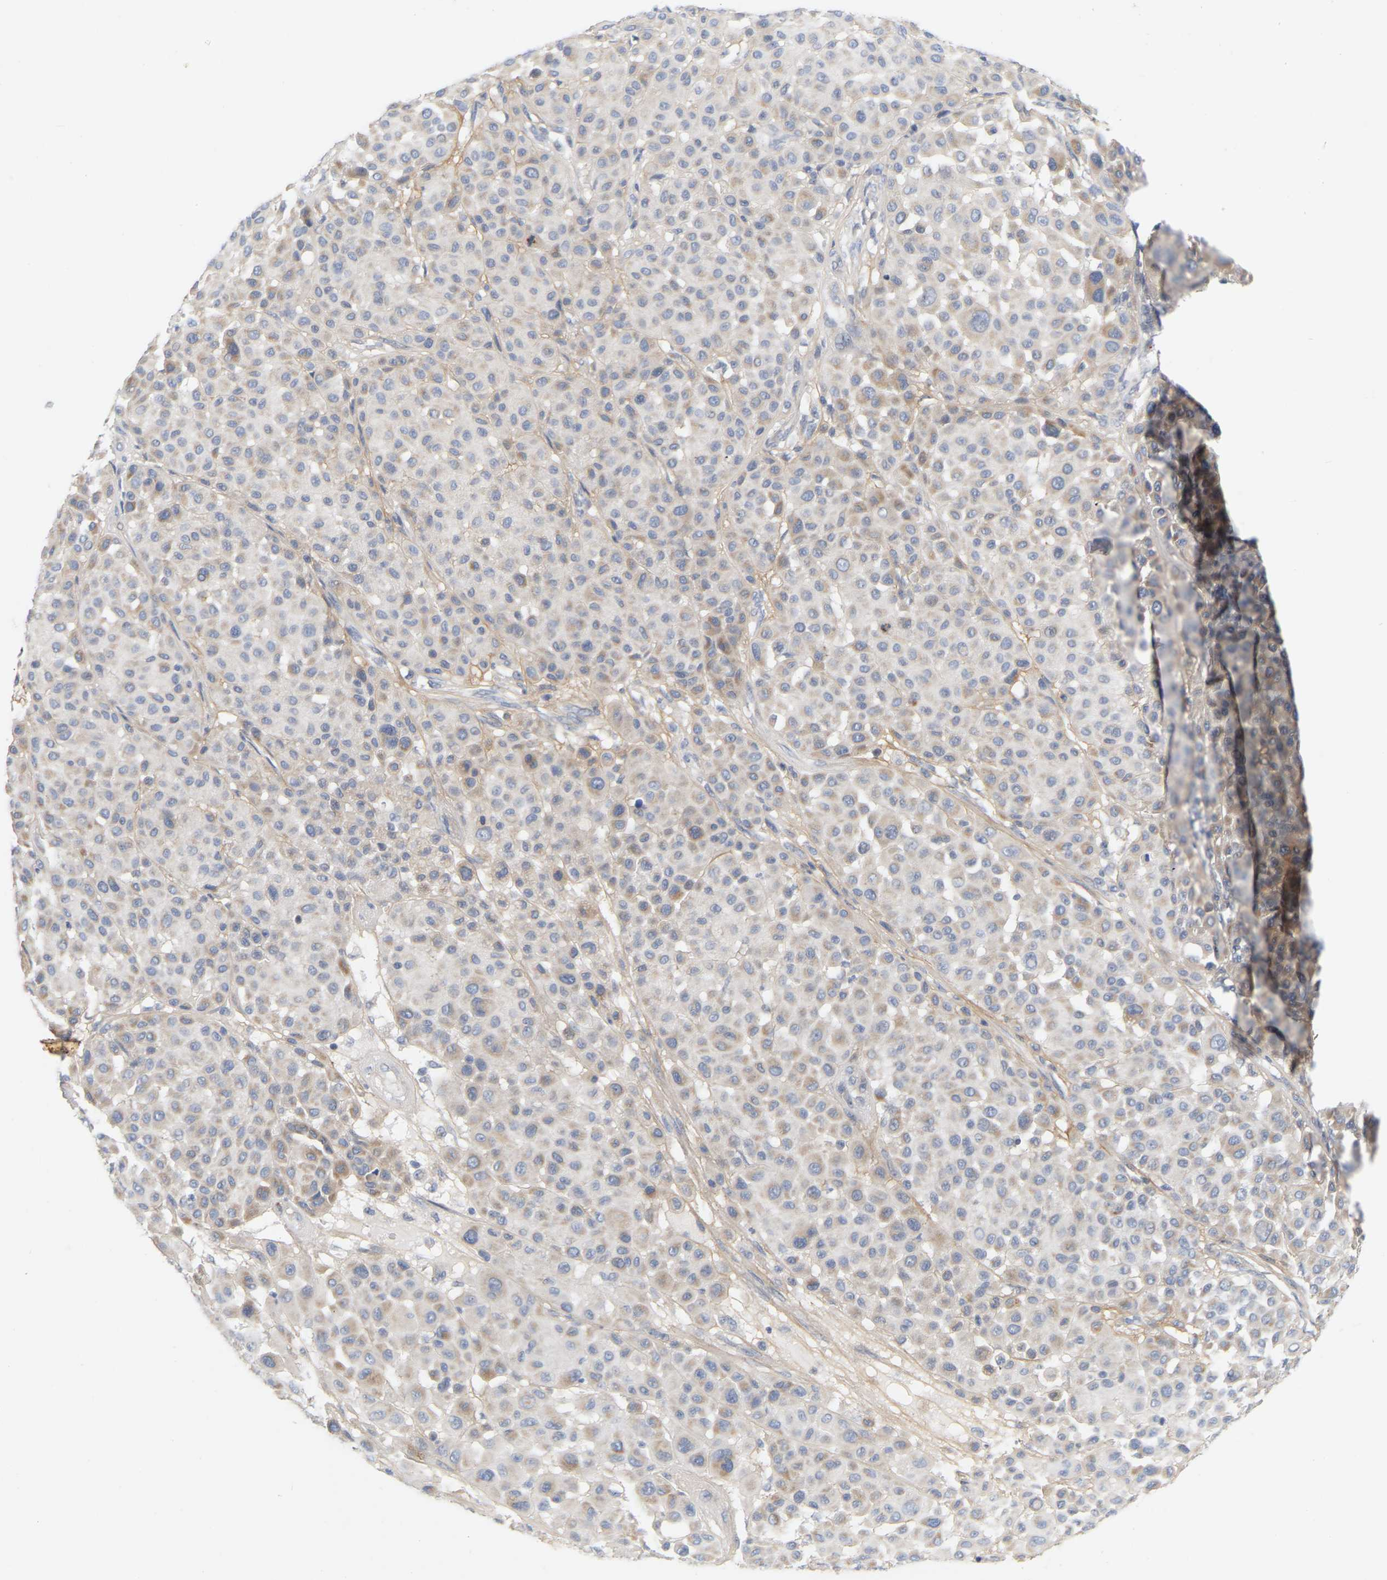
{"staining": {"intensity": "weak", "quantity": ">75%", "location": "cytoplasmic/membranous"}, "tissue": "melanoma", "cell_type": "Tumor cells", "image_type": "cancer", "snomed": [{"axis": "morphology", "description": "Malignant melanoma, Metastatic site"}, {"axis": "topography", "description": "Soft tissue"}], "caption": "Immunohistochemical staining of human malignant melanoma (metastatic site) reveals weak cytoplasmic/membranous protein expression in about >75% of tumor cells.", "gene": "MINDY4", "patient": {"sex": "male", "age": 41}}